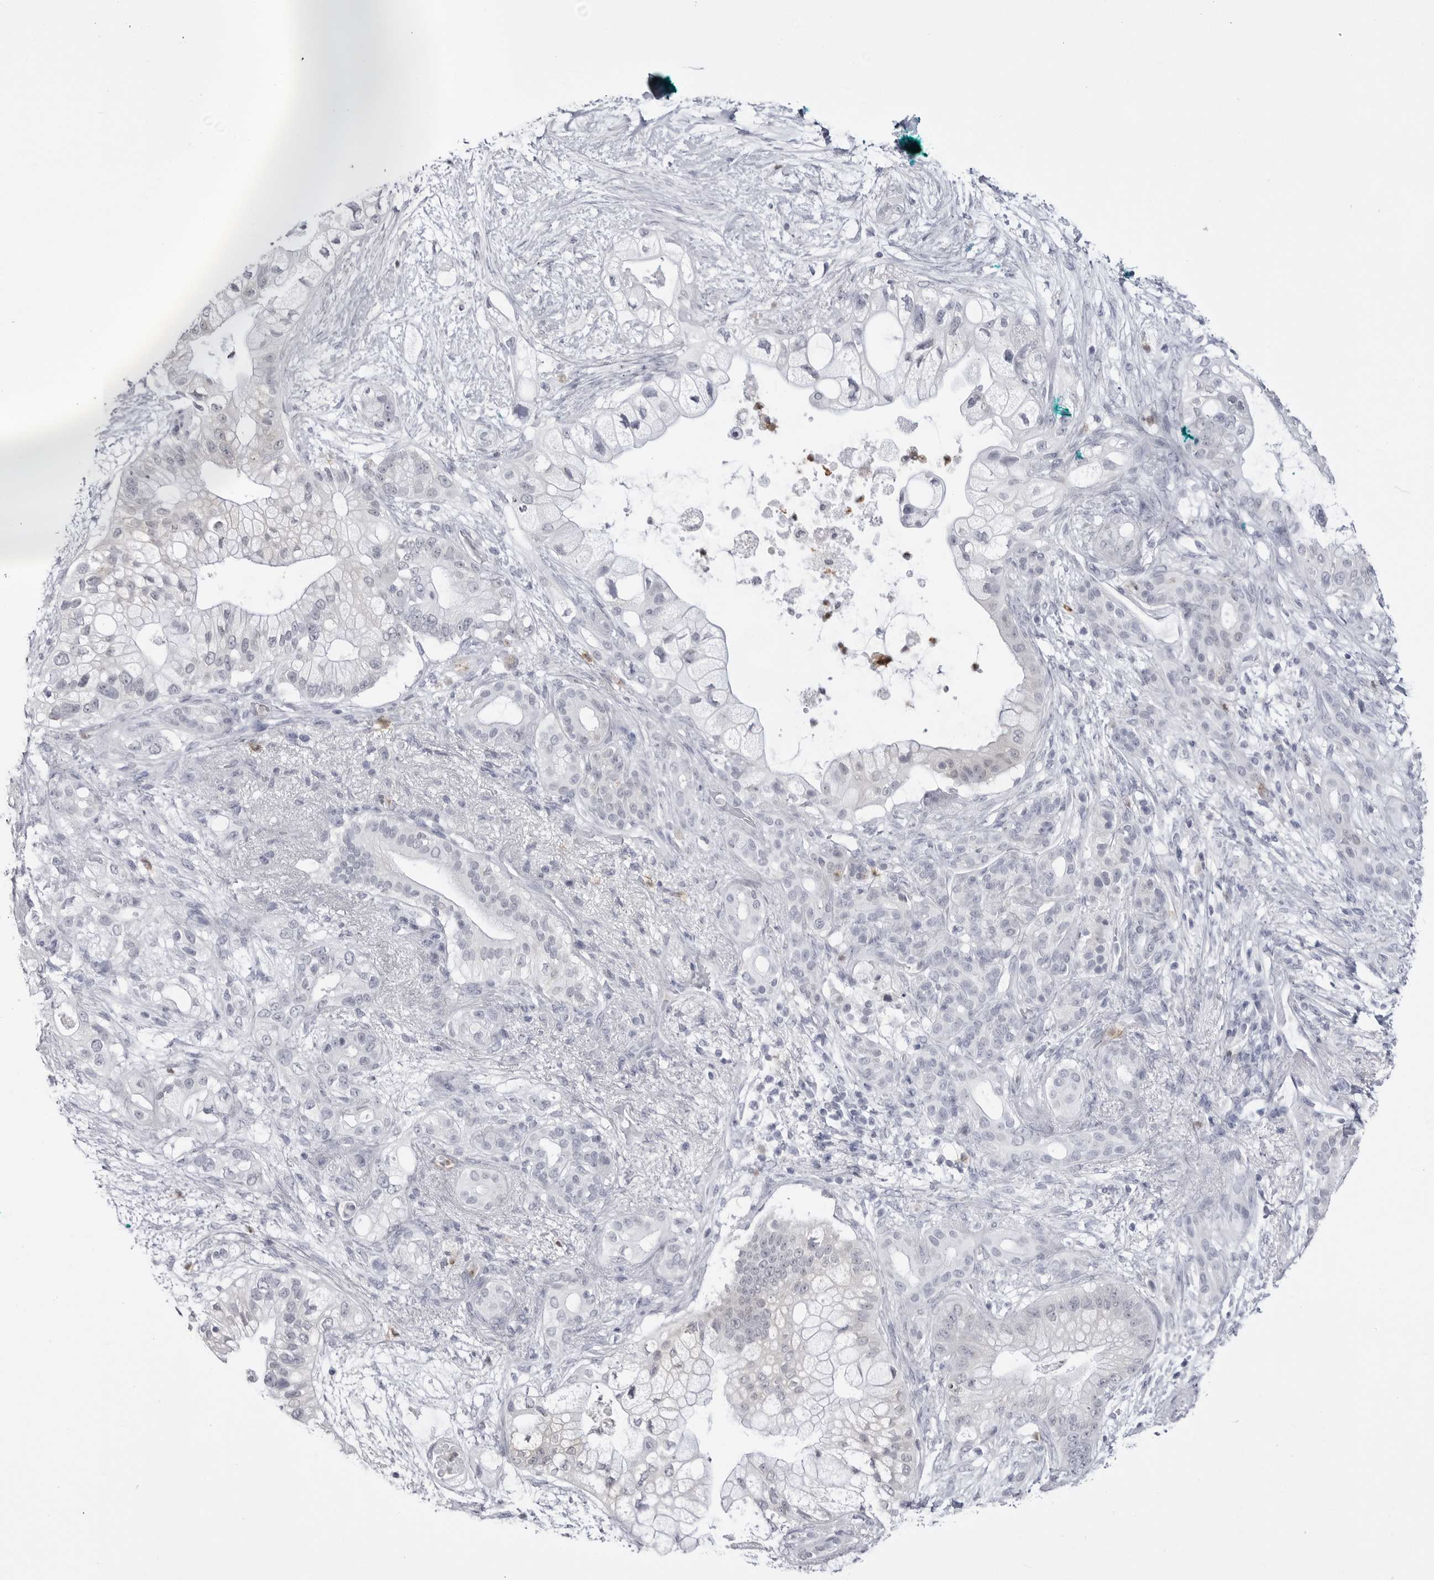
{"staining": {"intensity": "negative", "quantity": "none", "location": "none"}, "tissue": "pancreatic cancer", "cell_type": "Tumor cells", "image_type": "cancer", "snomed": [{"axis": "morphology", "description": "Adenocarcinoma, NOS"}, {"axis": "topography", "description": "Pancreas"}], "caption": "IHC micrograph of neoplastic tissue: human pancreatic adenocarcinoma stained with DAB reveals no significant protein staining in tumor cells.", "gene": "STAP2", "patient": {"sex": "male", "age": 53}}